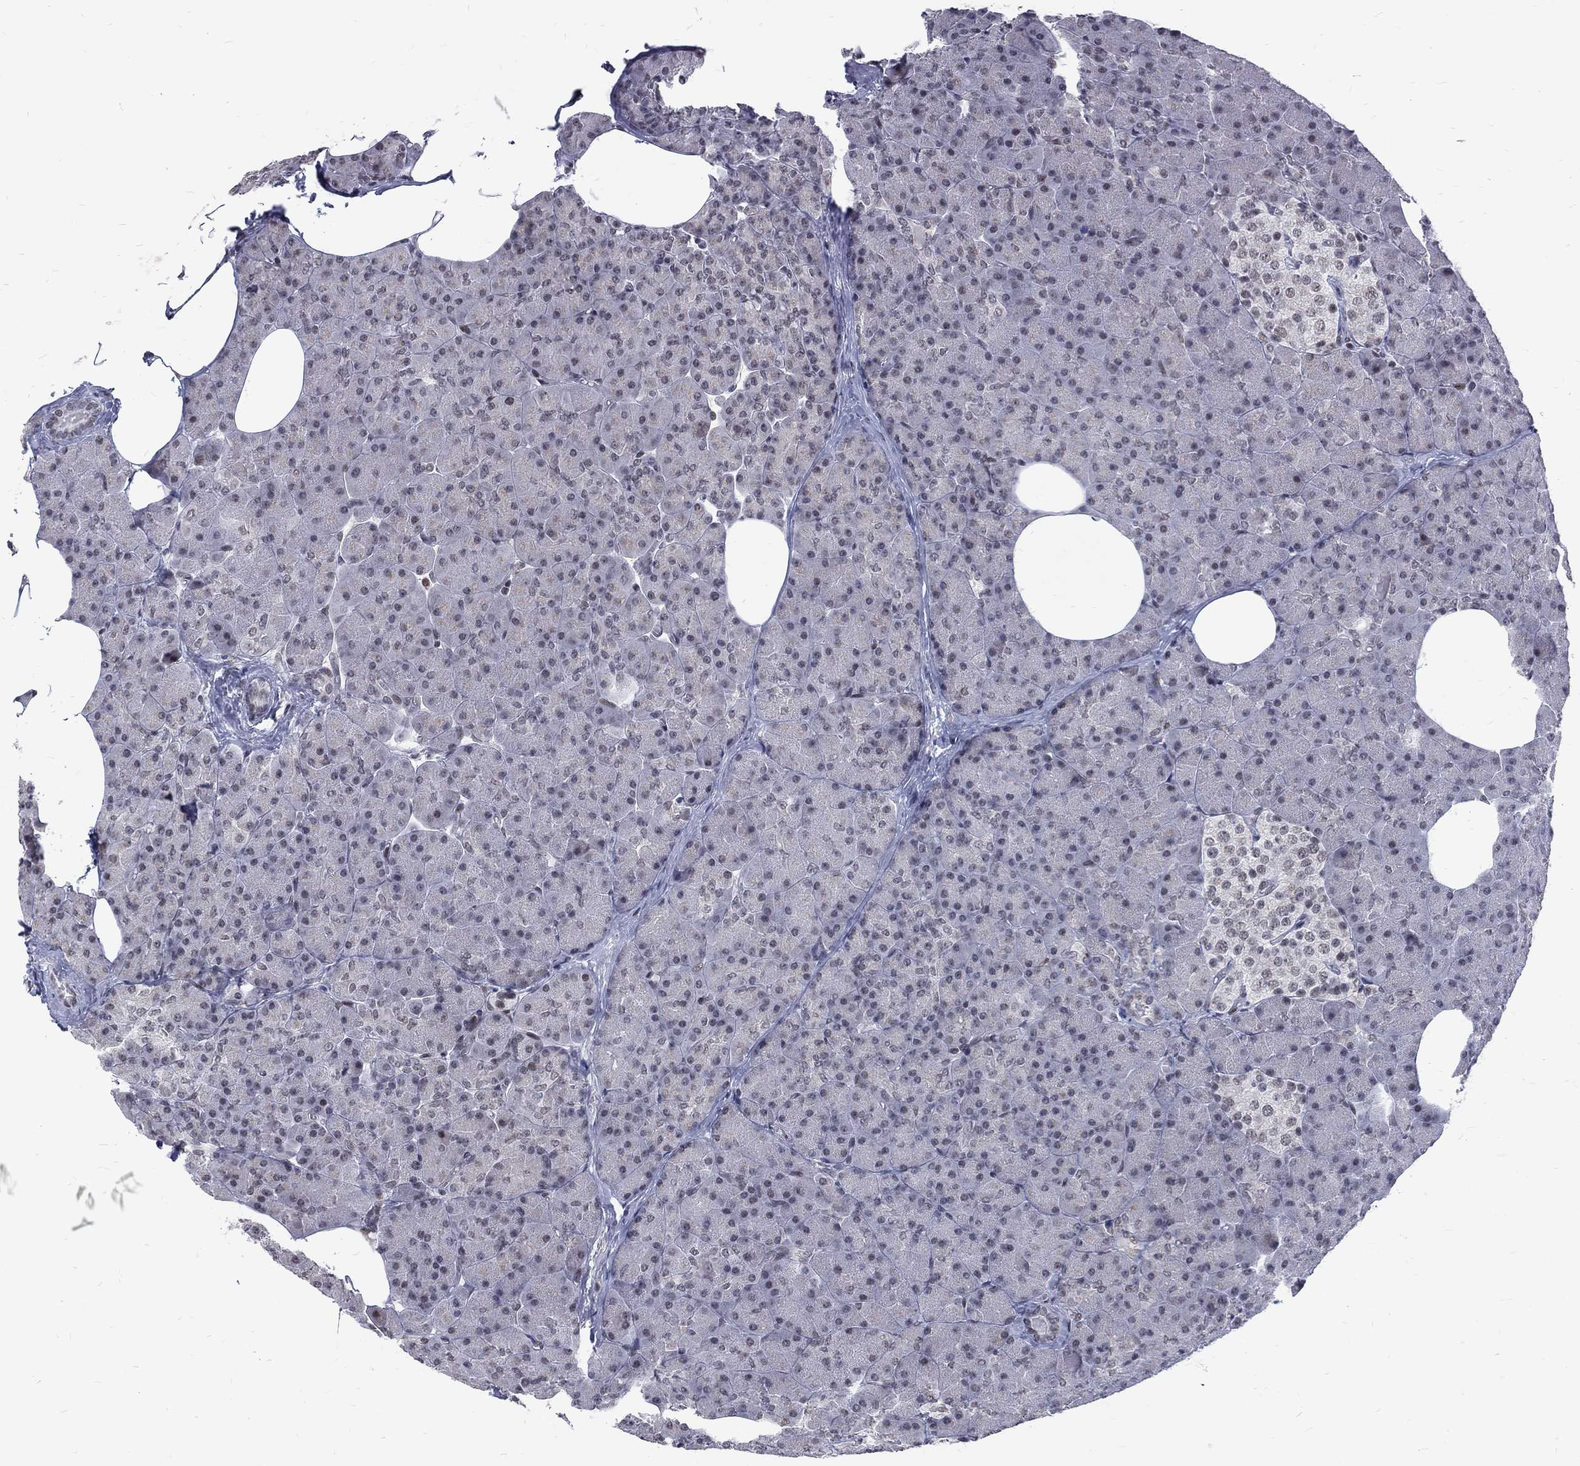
{"staining": {"intensity": "negative", "quantity": "none", "location": "none"}, "tissue": "pancreas", "cell_type": "Exocrine glandular cells", "image_type": "normal", "snomed": [{"axis": "morphology", "description": "Normal tissue, NOS"}, {"axis": "topography", "description": "Pancreas"}], "caption": "Exocrine glandular cells show no significant protein positivity in normal pancreas. (Brightfield microscopy of DAB IHC at high magnification).", "gene": "TCEAL1", "patient": {"sex": "female", "age": 45}}